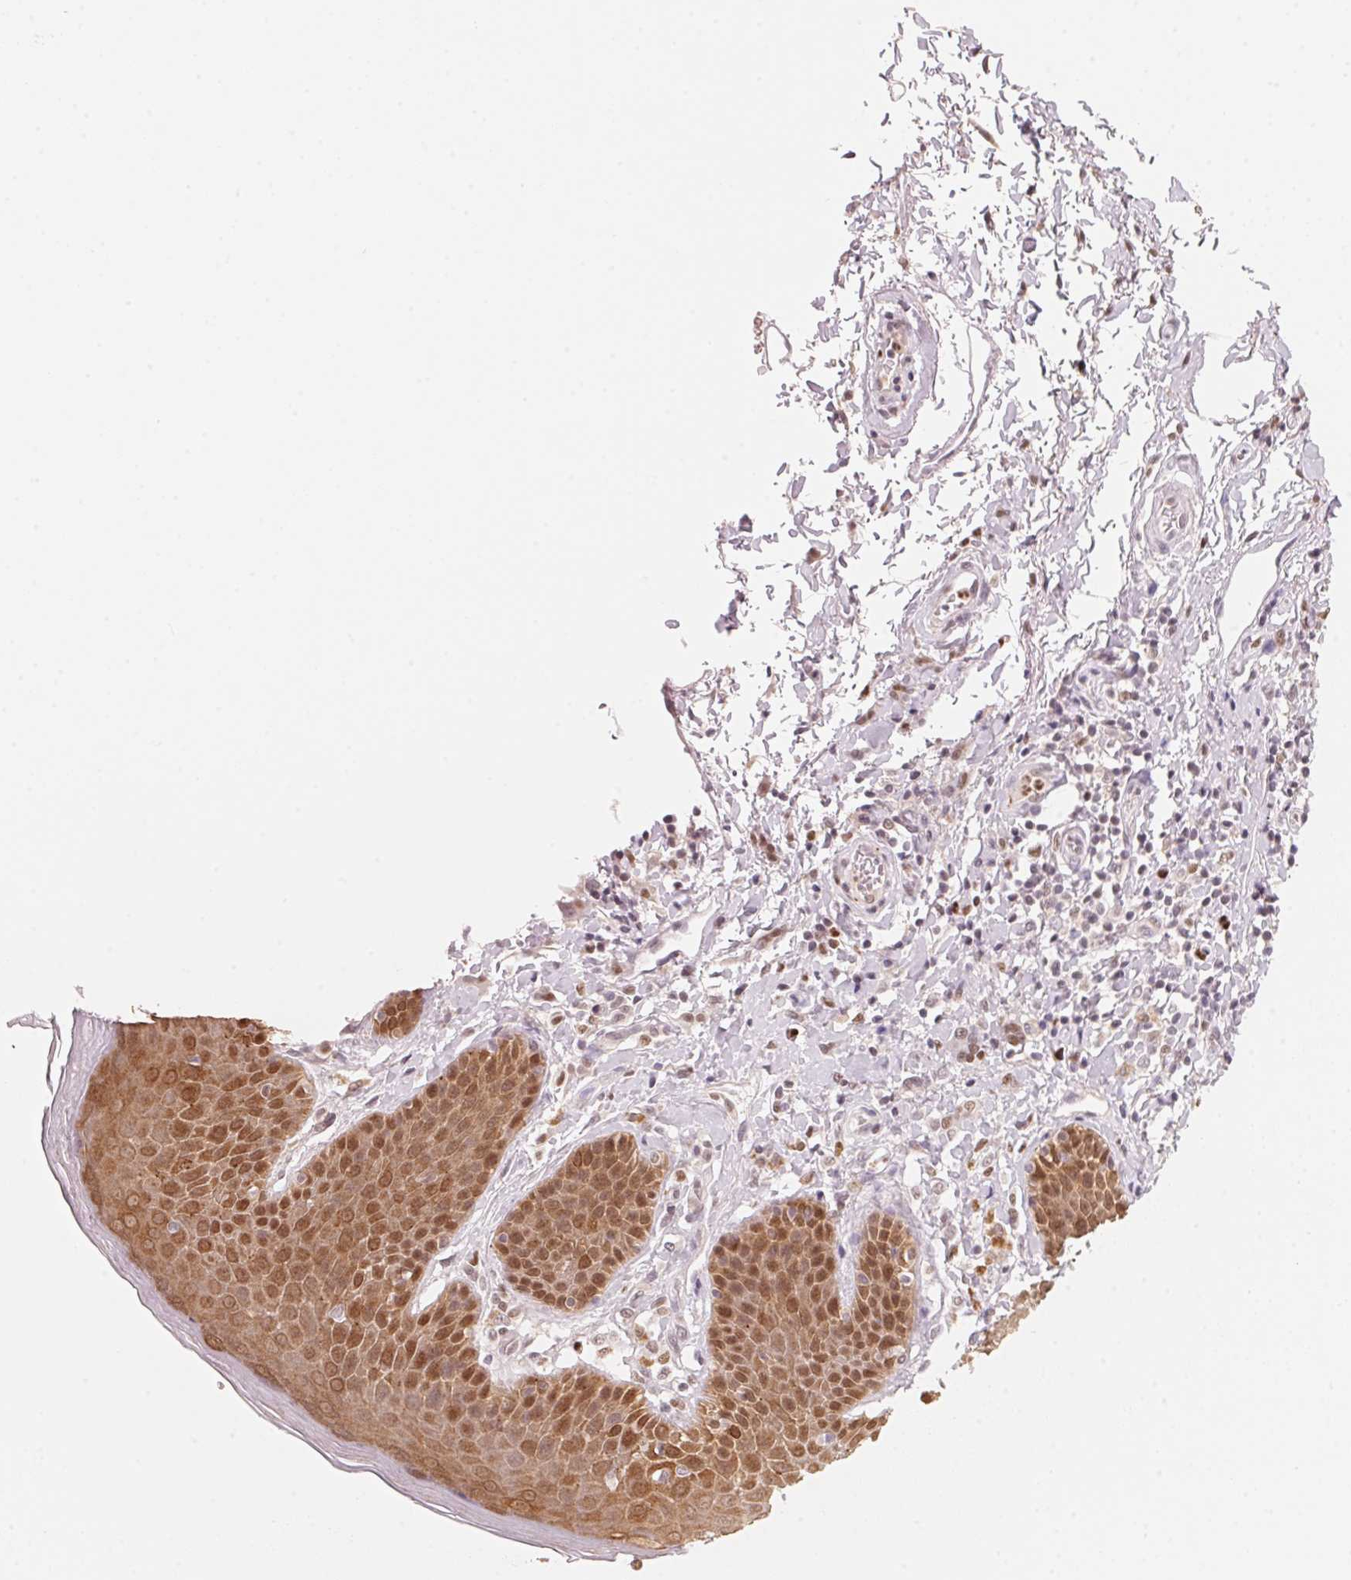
{"staining": {"intensity": "moderate", "quantity": ">75%", "location": "cytoplasmic/membranous,nuclear"}, "tissue": "skin", "cell_type": "Epidermal cells", "image_type": "normal", "snomed": [{"axis": "morphology", "description": "Normal tissue, NOS"}, {"axis": "topography", "description": "Anal"}, {"axis": "topography", "description": "Peripheral nerve tissue"}], "caption": "Skin stained with DAB (3,3'-diaminobenzidine) immunohistochemistry (IHC) shows medium levels of moderate cytoplasmic/membranous,nuclear staining in about >75% of epidermal cells.", "gene": "ARHGAP22", "patient": {"sex": "male", "age": 51}}